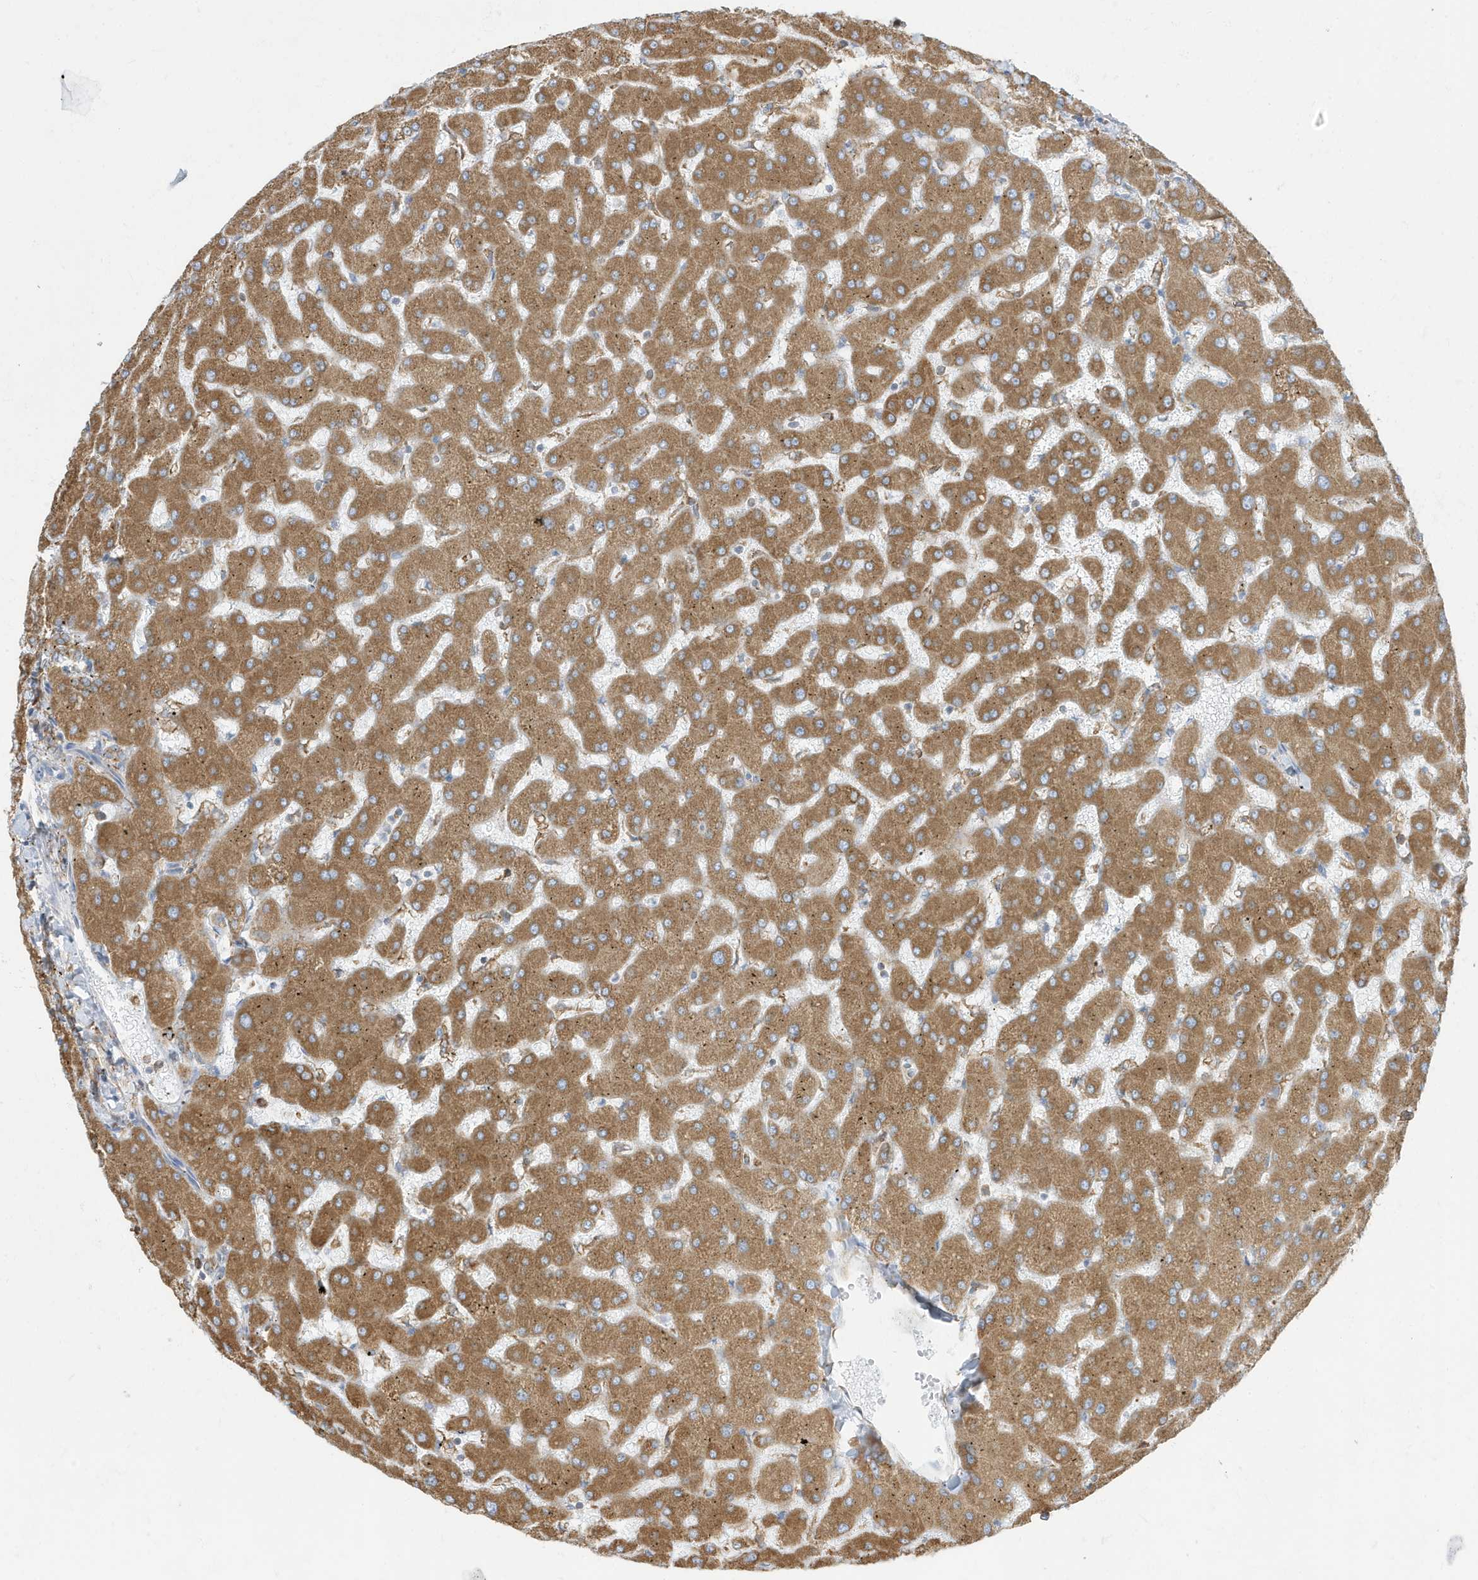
{"staining": {"intensity": "weak", "quantity": ">75%", "location": "cytoplasmic/membranous"}, "tissue": "liver", "cell_type": "Cholangiocytes", "image_type": "normal", "snomed": [{"axis": "morphology", "description": "Normal tissue, NOS"}, {"axis": "topography", "description": "Liver"}], "caption": "Liver was stained to show a protein in brown. There is low levels of weak cytoplasmic/membranous positivity in approximately >75% of cholangiocytes. Ihc stains the protein of interest in brown and the nuclei are stained blue.", "gene": "PDIA6", "patient": {"sex": "female", "age": 63}}